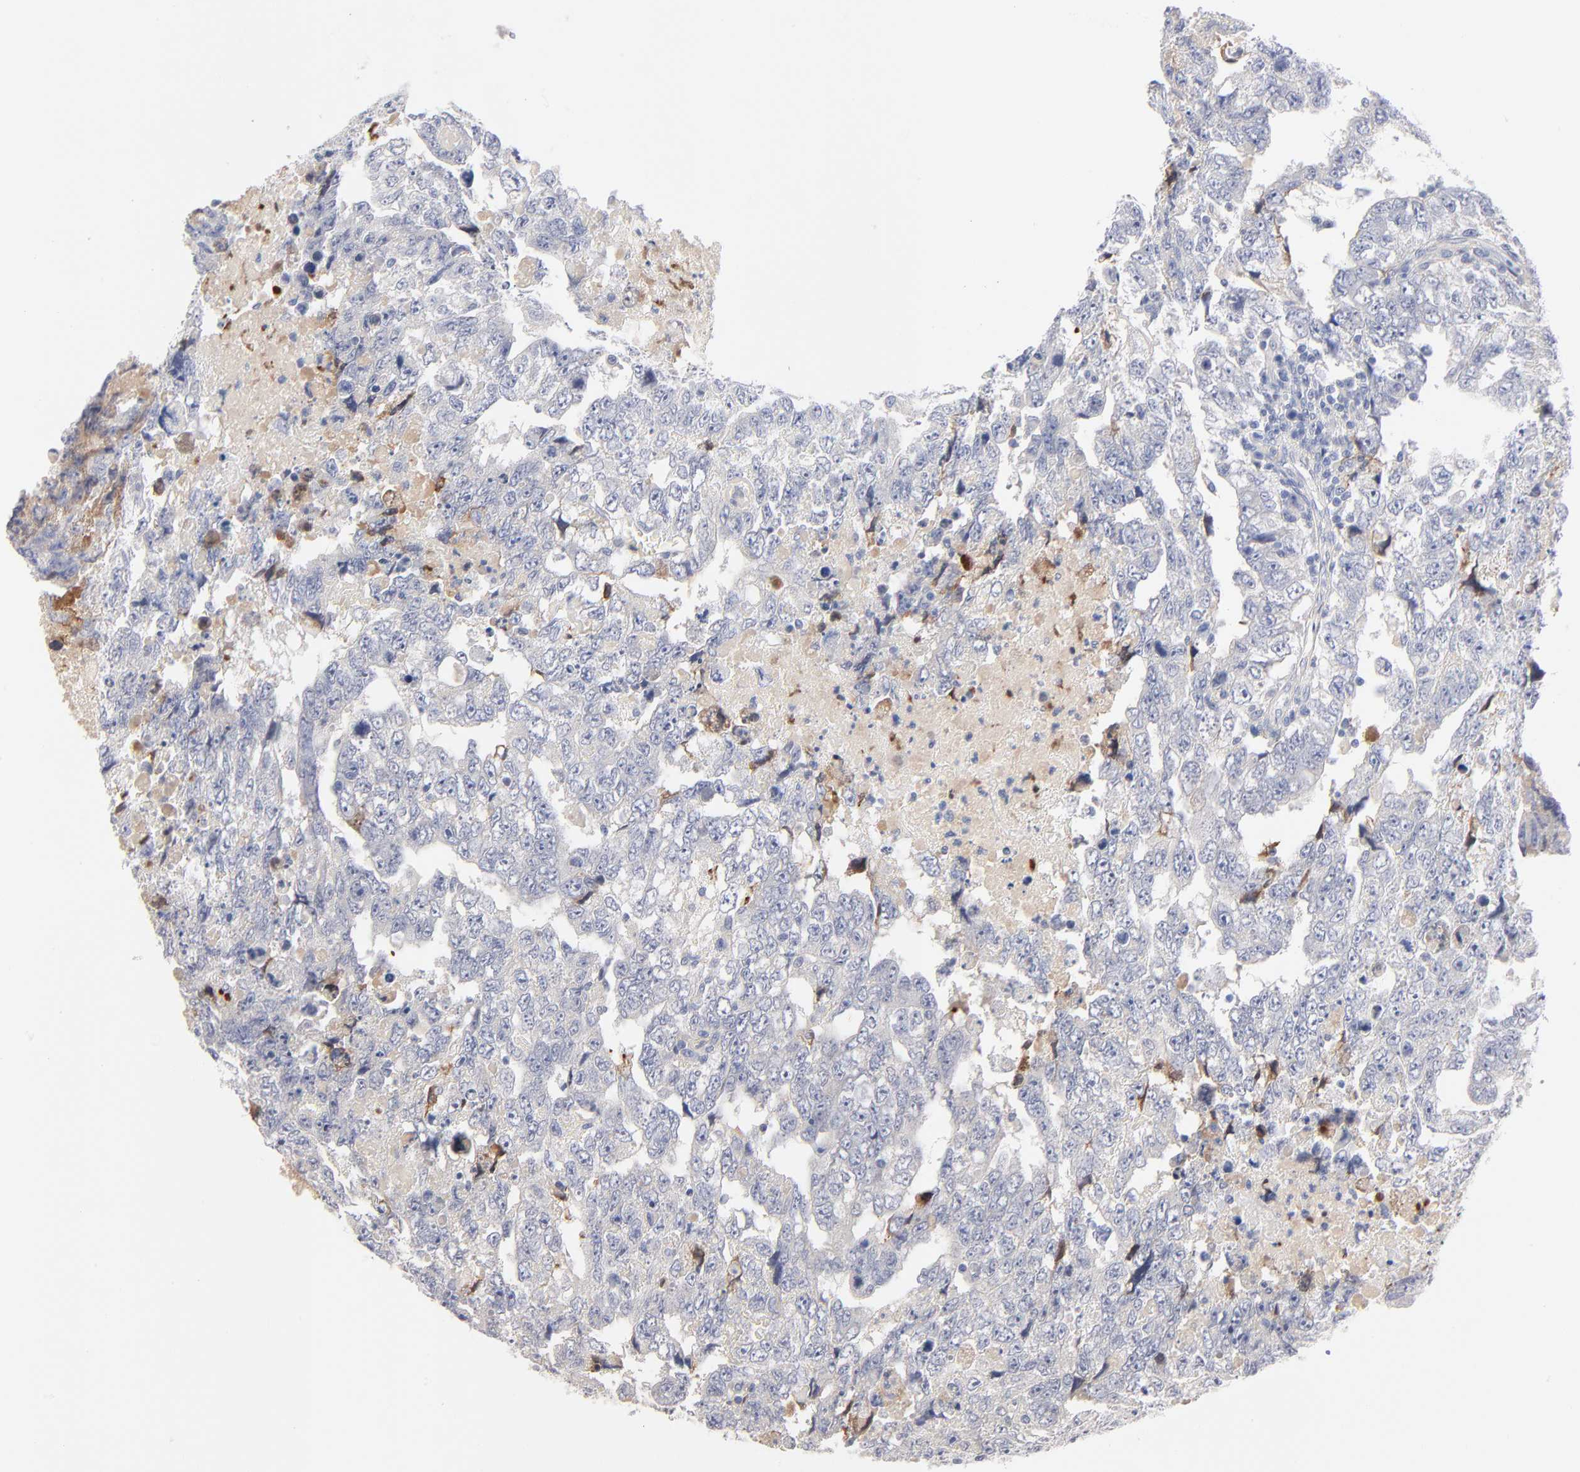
{"staining": {"intensity": "negative", "quantity": "none", "location": "none"}, "tissue": "testis cancer", "cell_type": "Tumor cells", "image_type": "cancer", "snomed": [{"axis": "morphology", "description": "Carcinoma, Embryonal, NOS"}, {"axis": "topography", "description": "Testis"}], "caption": "High power microscopy micrograph of an IHC photomicrograph of testis embryonal carcinoma, revealing no significant positivity in tumor cells.", "gene": "F12", "patient": {"sex": "male", "age": 36}}